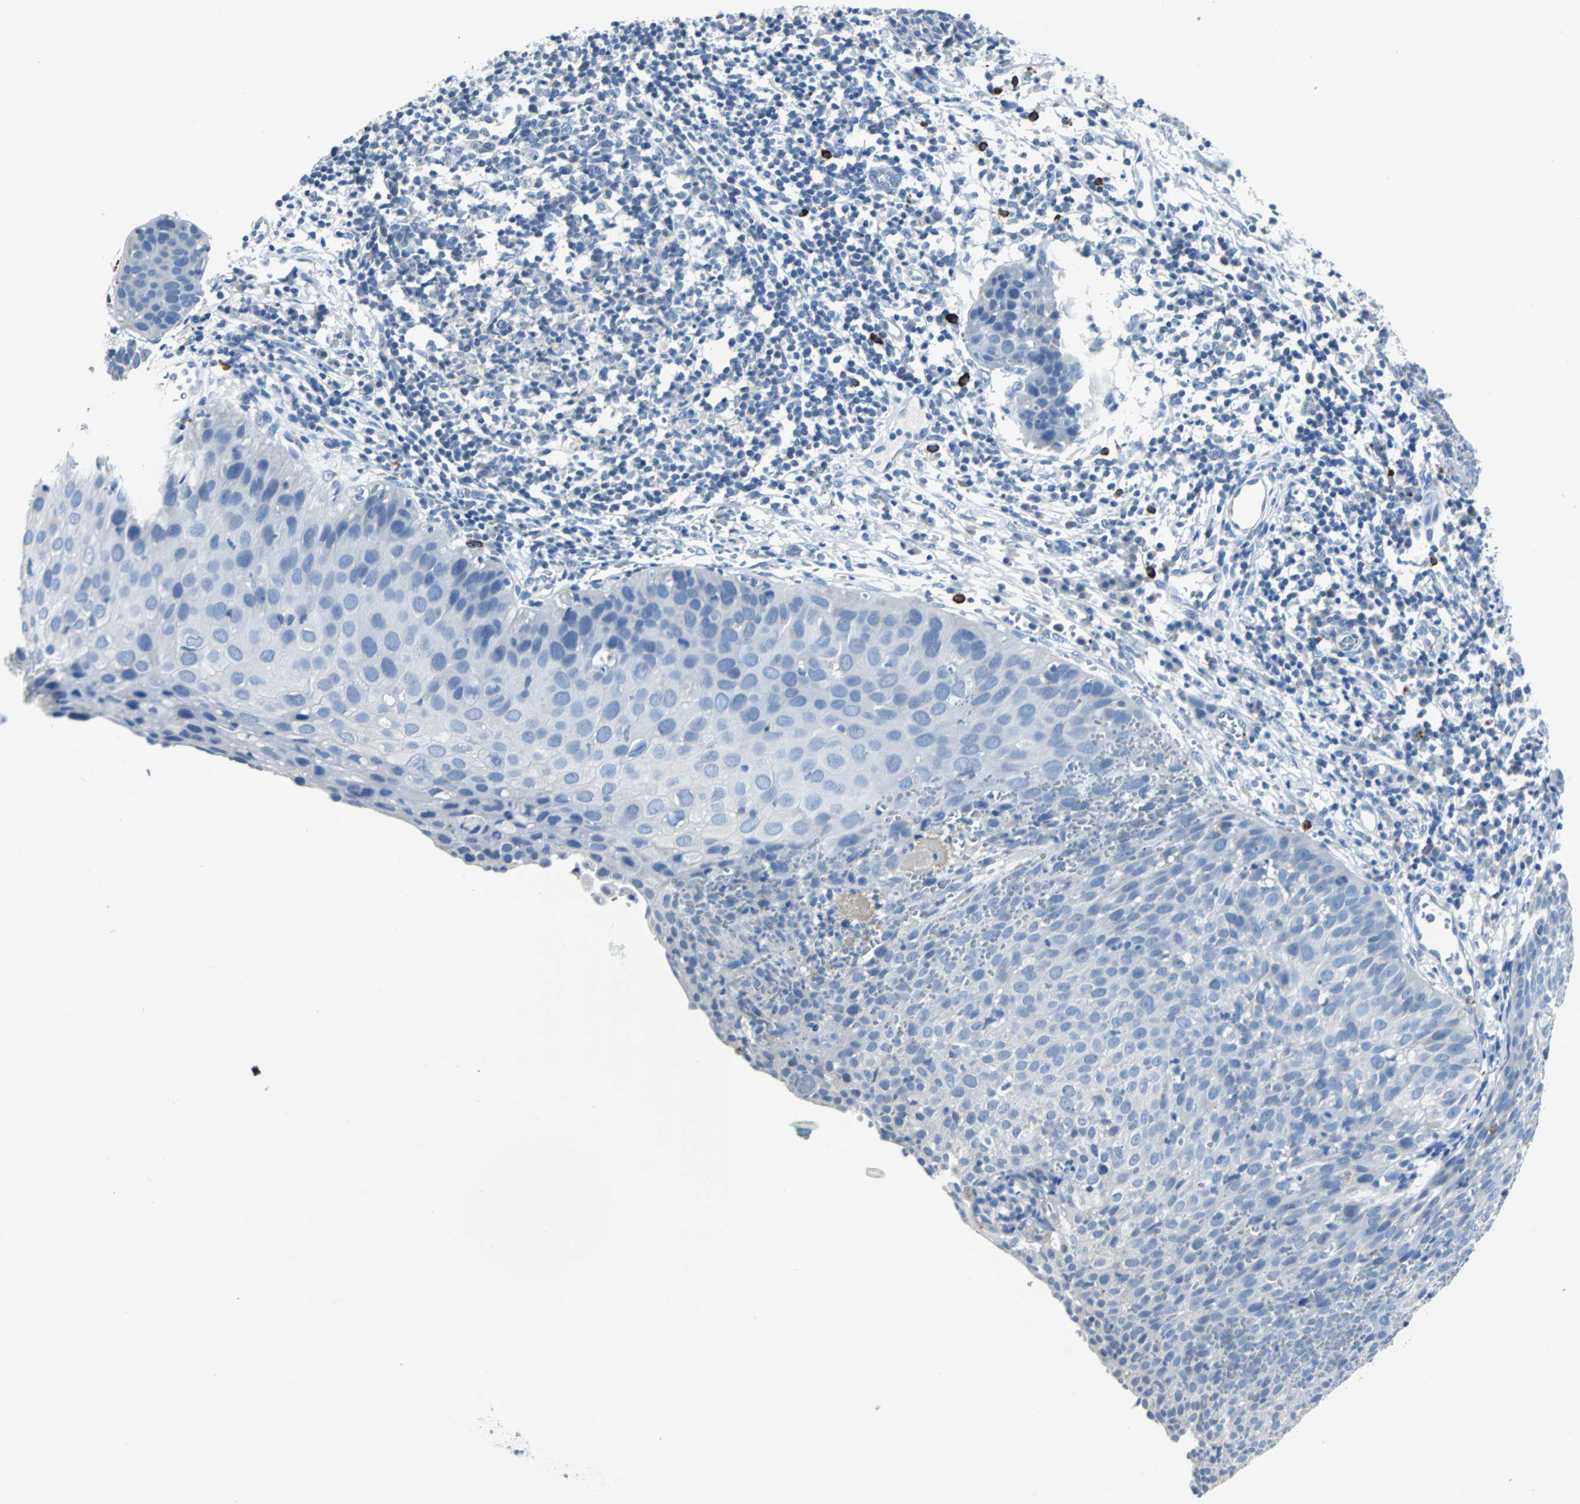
{"staining": {"intensity": "negative", "quantity": "none", "location": "none"}, "tissue": "cervical cancer", "cell_type": "Tumor cells", "image_type": "cancer", "snomed": [{"axis": "morphology", "description": "Squamous cell carcinoma, NOS"}, {"axis": "topography", "description": "Cervix"}], "caption": "This micrograph is of squamous cell carcinoma (cervical) stained with IHC to label a protein in brown with the nuclei are counter-stained blue. There is no expression in tumor cells. (Brightfield microscopy of DAB (3,3'-diaminobenzidine) immunohistochemistry at high magnification).", "gene": "RASA1", "patient": {"sex": "female", "age": 38}}